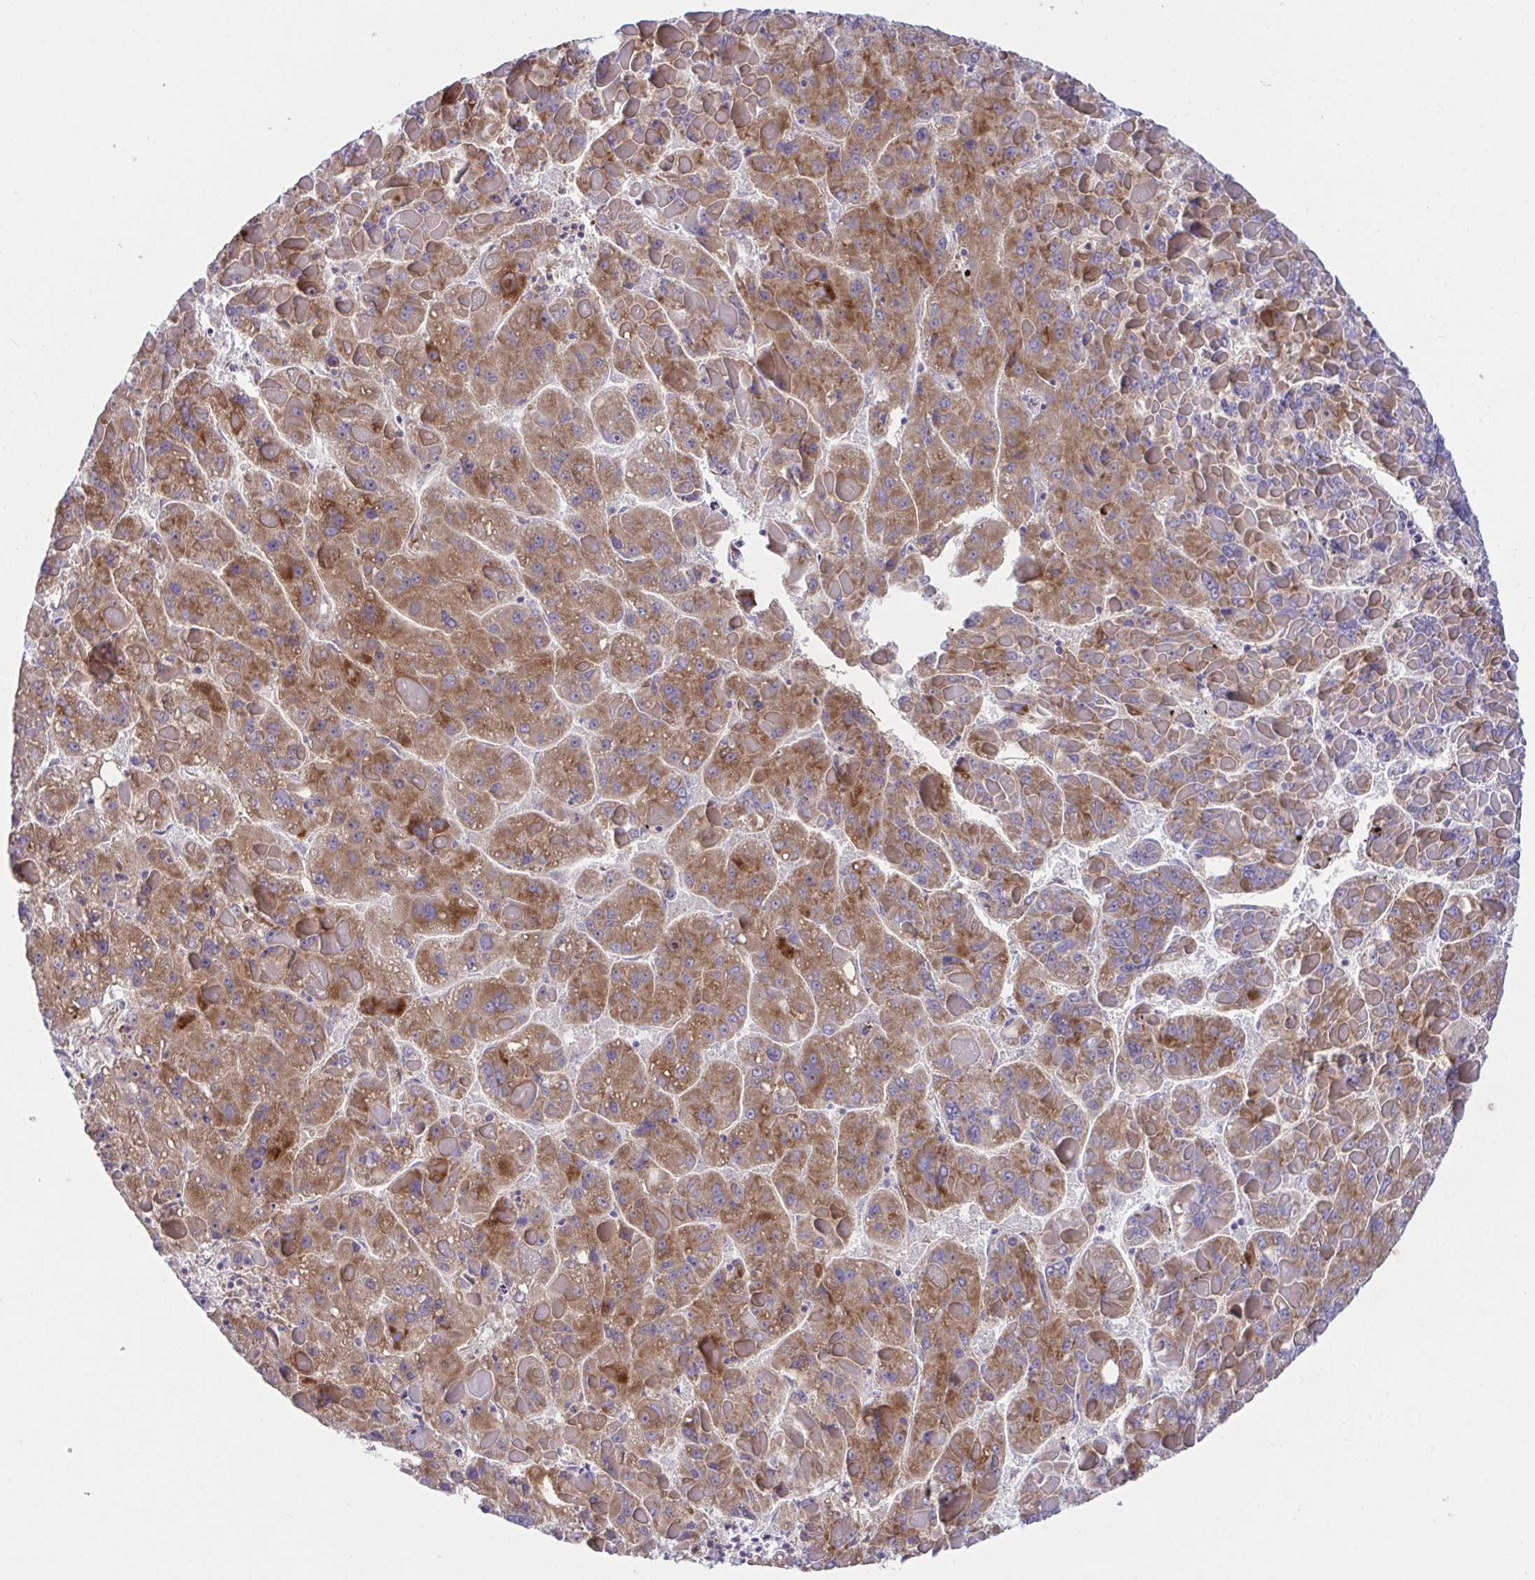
{"staining": {"intensity": "moderate", "quantity": ">75%", "location": "cytoplasmic/membranous"}, "tissue": "liver cancer", "cell_type": "Tumor cells", "image_type": "cancer", "snomed": [{"axis": "morphology", "description": "Carcinoma, Hepatocellular, NOS"}, {"axis": "topography", "description": "Liver"}], "caption": "A histopathology image of liver hepatocellular carcinoma stained for a protein displays moderate cytoplasmic/membranous brown staining in tumor cells.", "gene": "FAU", "patient": {"sex": "female", "age": 82}}